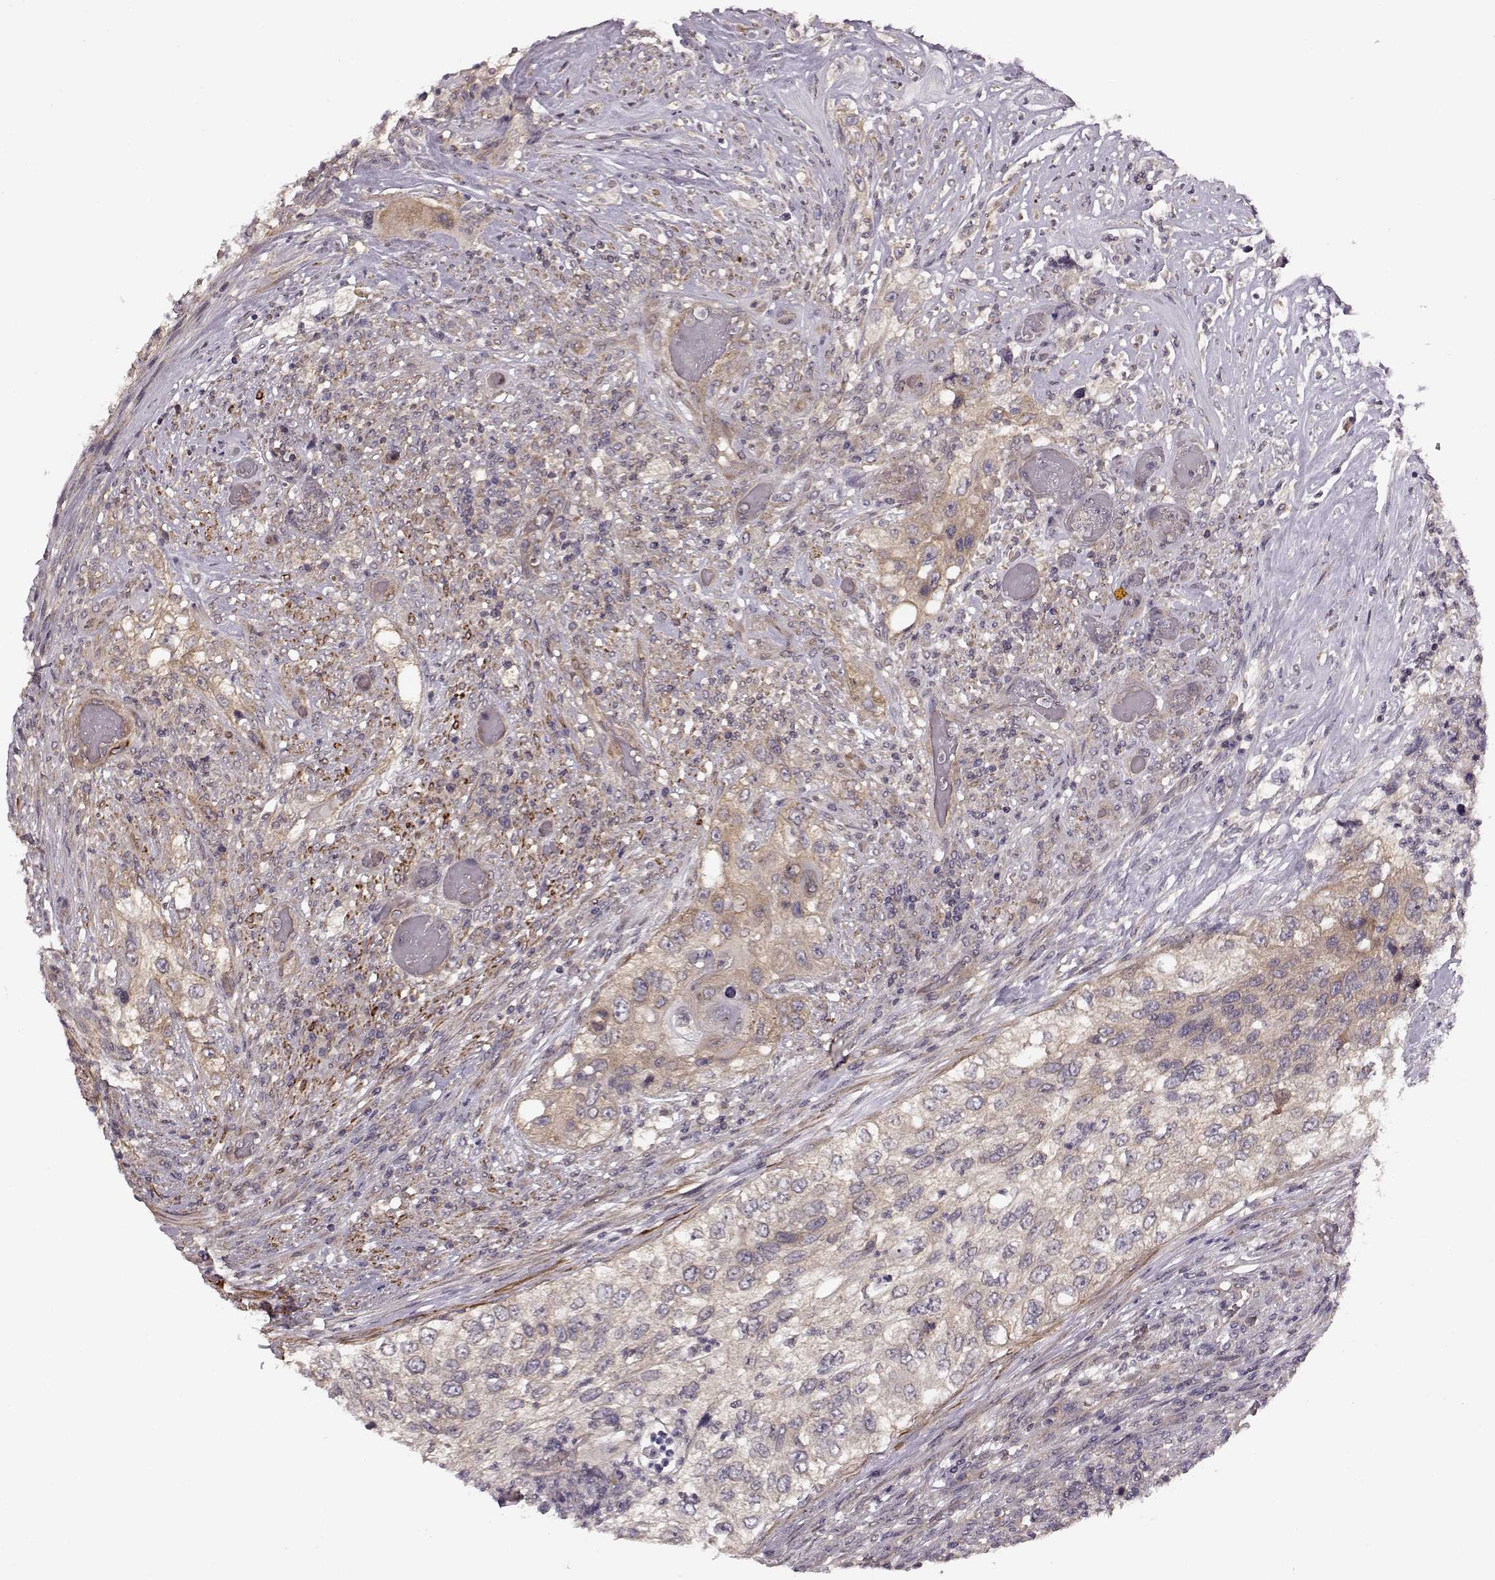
{"staining": {"intensity": "weak", "quantity": "<25%", "location": "cytoplasmic/membranous"}, "tissue": "urothelial cancer", "cell_type": "Tumor cells", "image_type": "cancer", "snomed": [{"axis": "morphology", "description": "Urothelial carcinoma, High grade"}, {"axis": "topography", "description": "Urinary bladder"}], "caption": "Tumor cells show no significant expression in urothelial cancer.", "gene": "SLAIN2", "patient": {"sex": "female", "age": 60}}